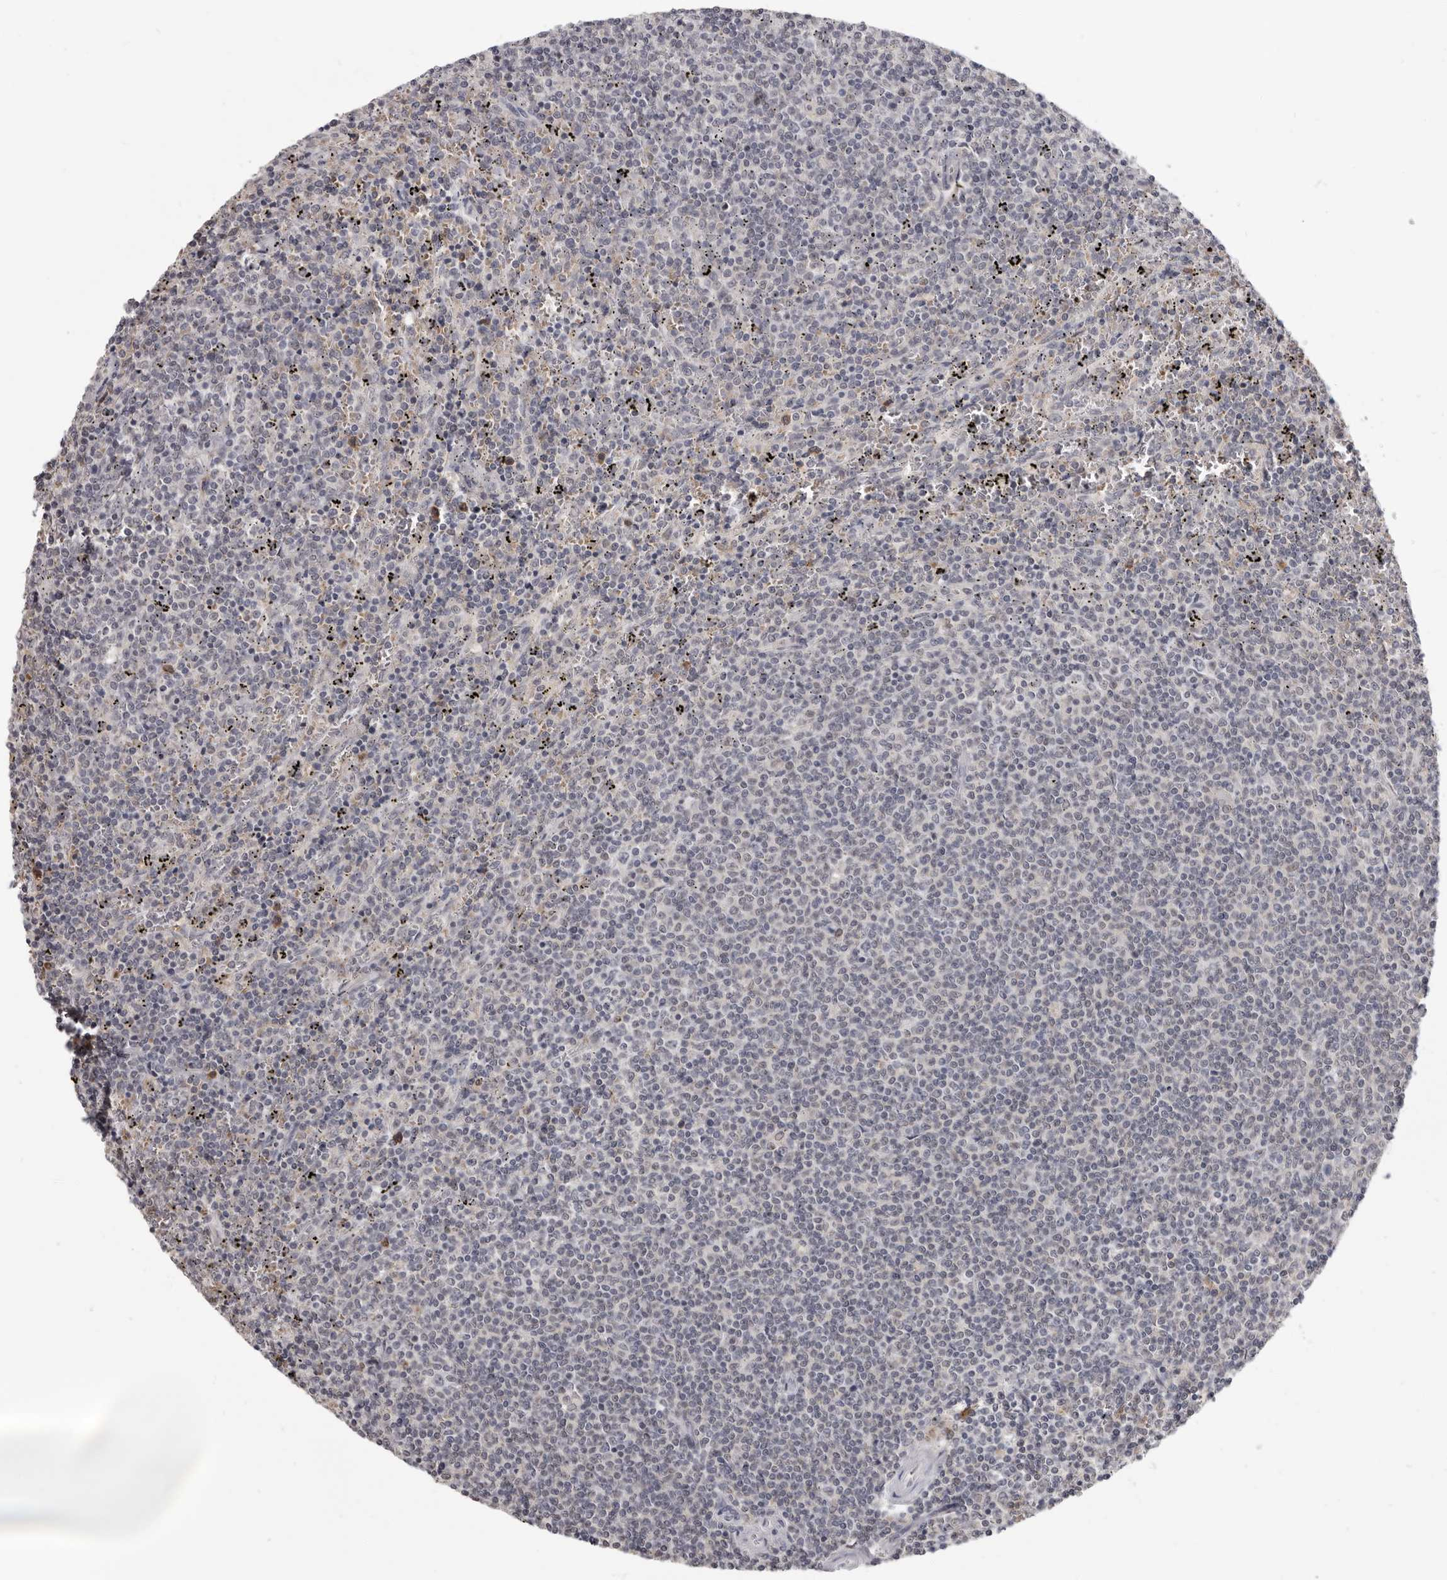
{"staining": {"intensity": "negative", "quantity": "none", "location": "none"}, "tissue": "lymphoma", "cell_type": "Tumor cells", "image_type": "cancer", "snomed": [{"axis": "morphology", "description": "Malignant lymphoma, non-Hodgkin's type, Low grade"}, {"axis": "topography", "description": "Spleen"}], "caption": "Lymphoma stained for a protein using IHC displays no staining tumor cells.", "gene": "CGN", "patient": {"sex": "female", "age": 50}}